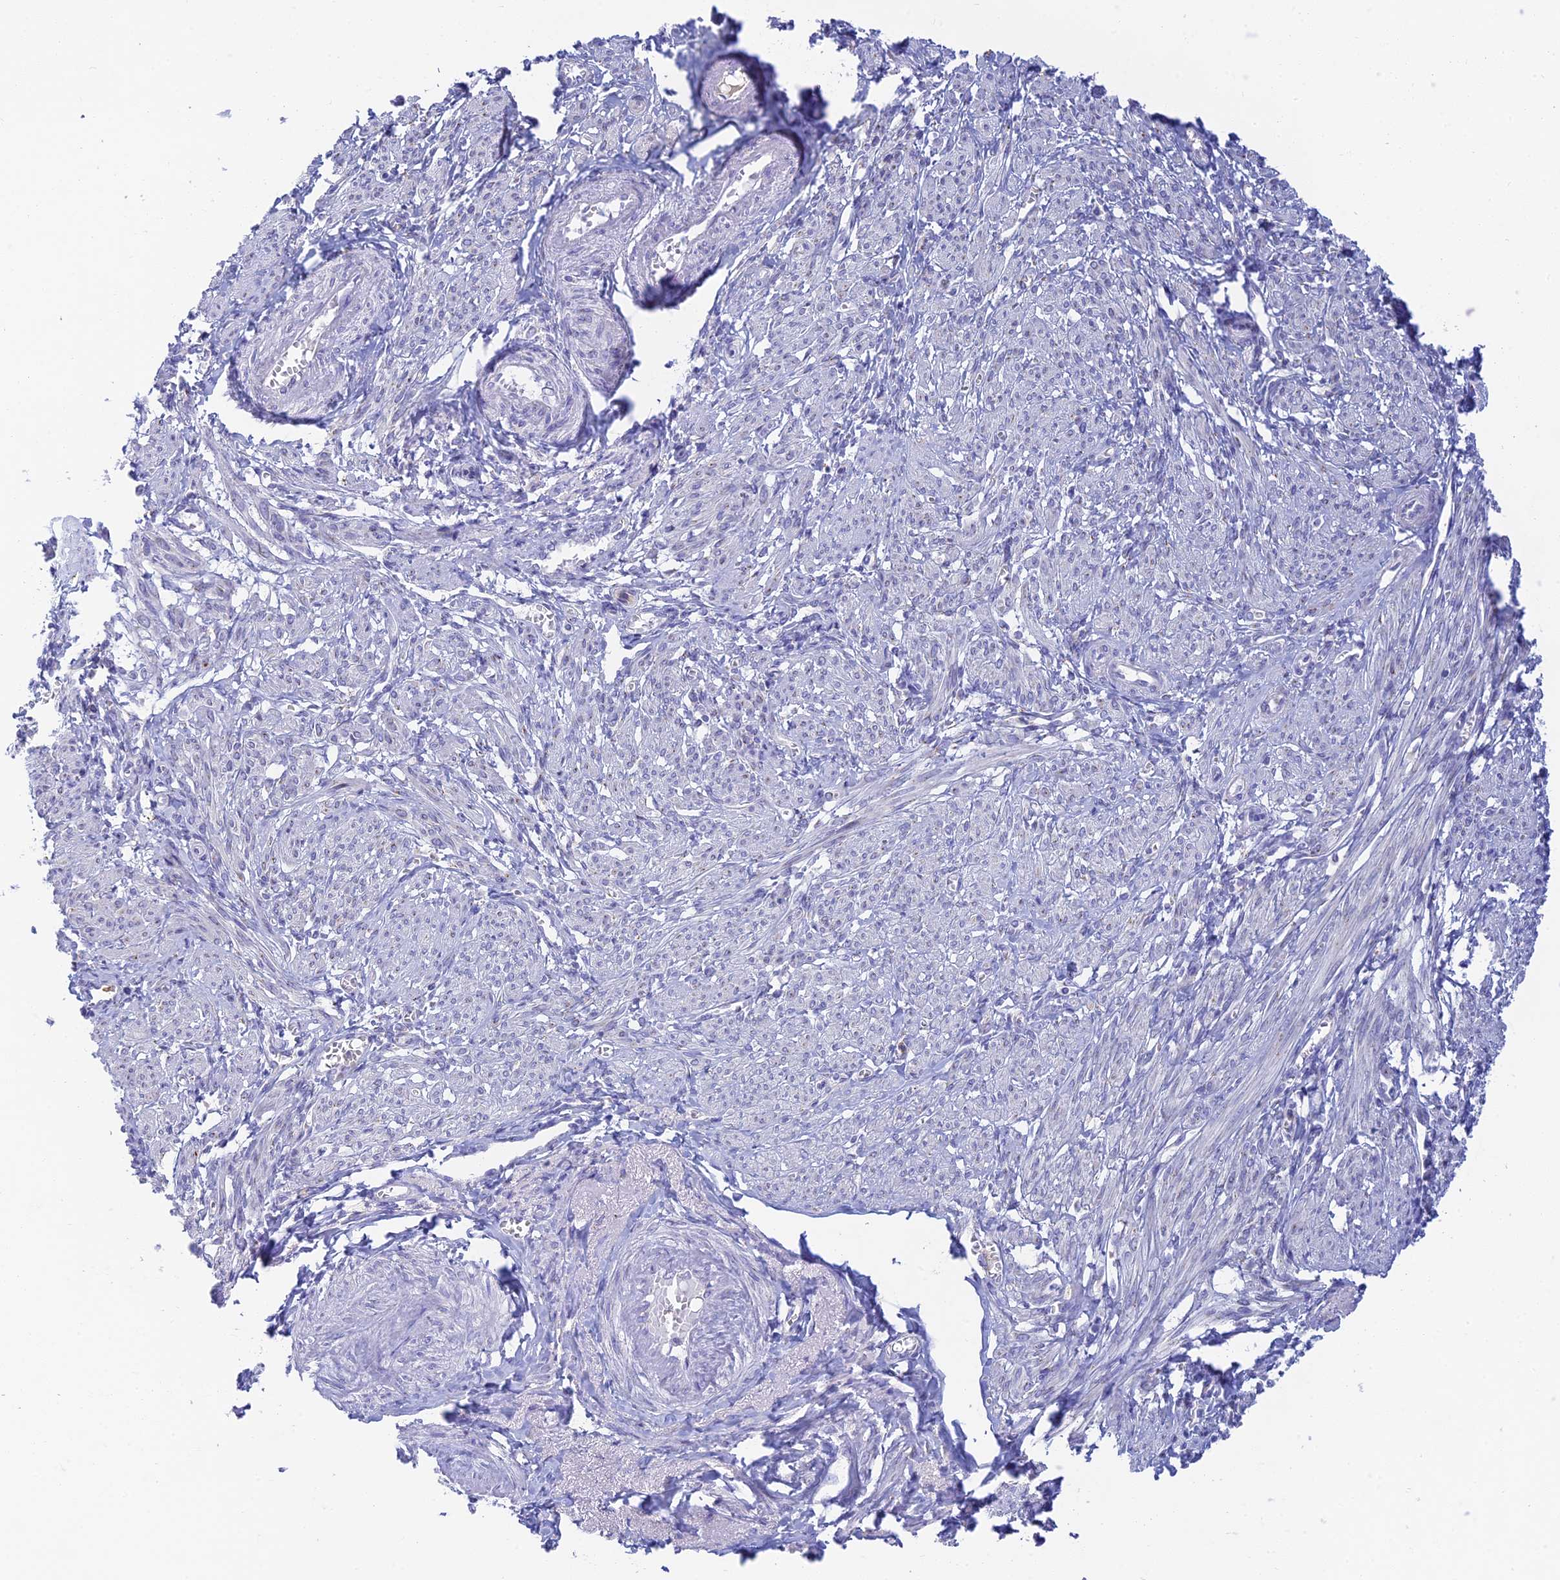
{"staining": {"intensity": "negative", "quantity": "none", "location": "none"}, "tissue": "smooth muscle", "cell_type": "Smooth muscle cells", "image_type": "normal", "snomed": [{"axis": "morphology", "description": "Normal tissue, NOS"}, {"axis": "topography", "description": "Smooth muscle"}], "caption": "The photomicrograph reveals no significant positivity in smooth muscle cells of smooth muscle.", "gene": "INTS13", "patient": {"sex": "female", "age": 39}}